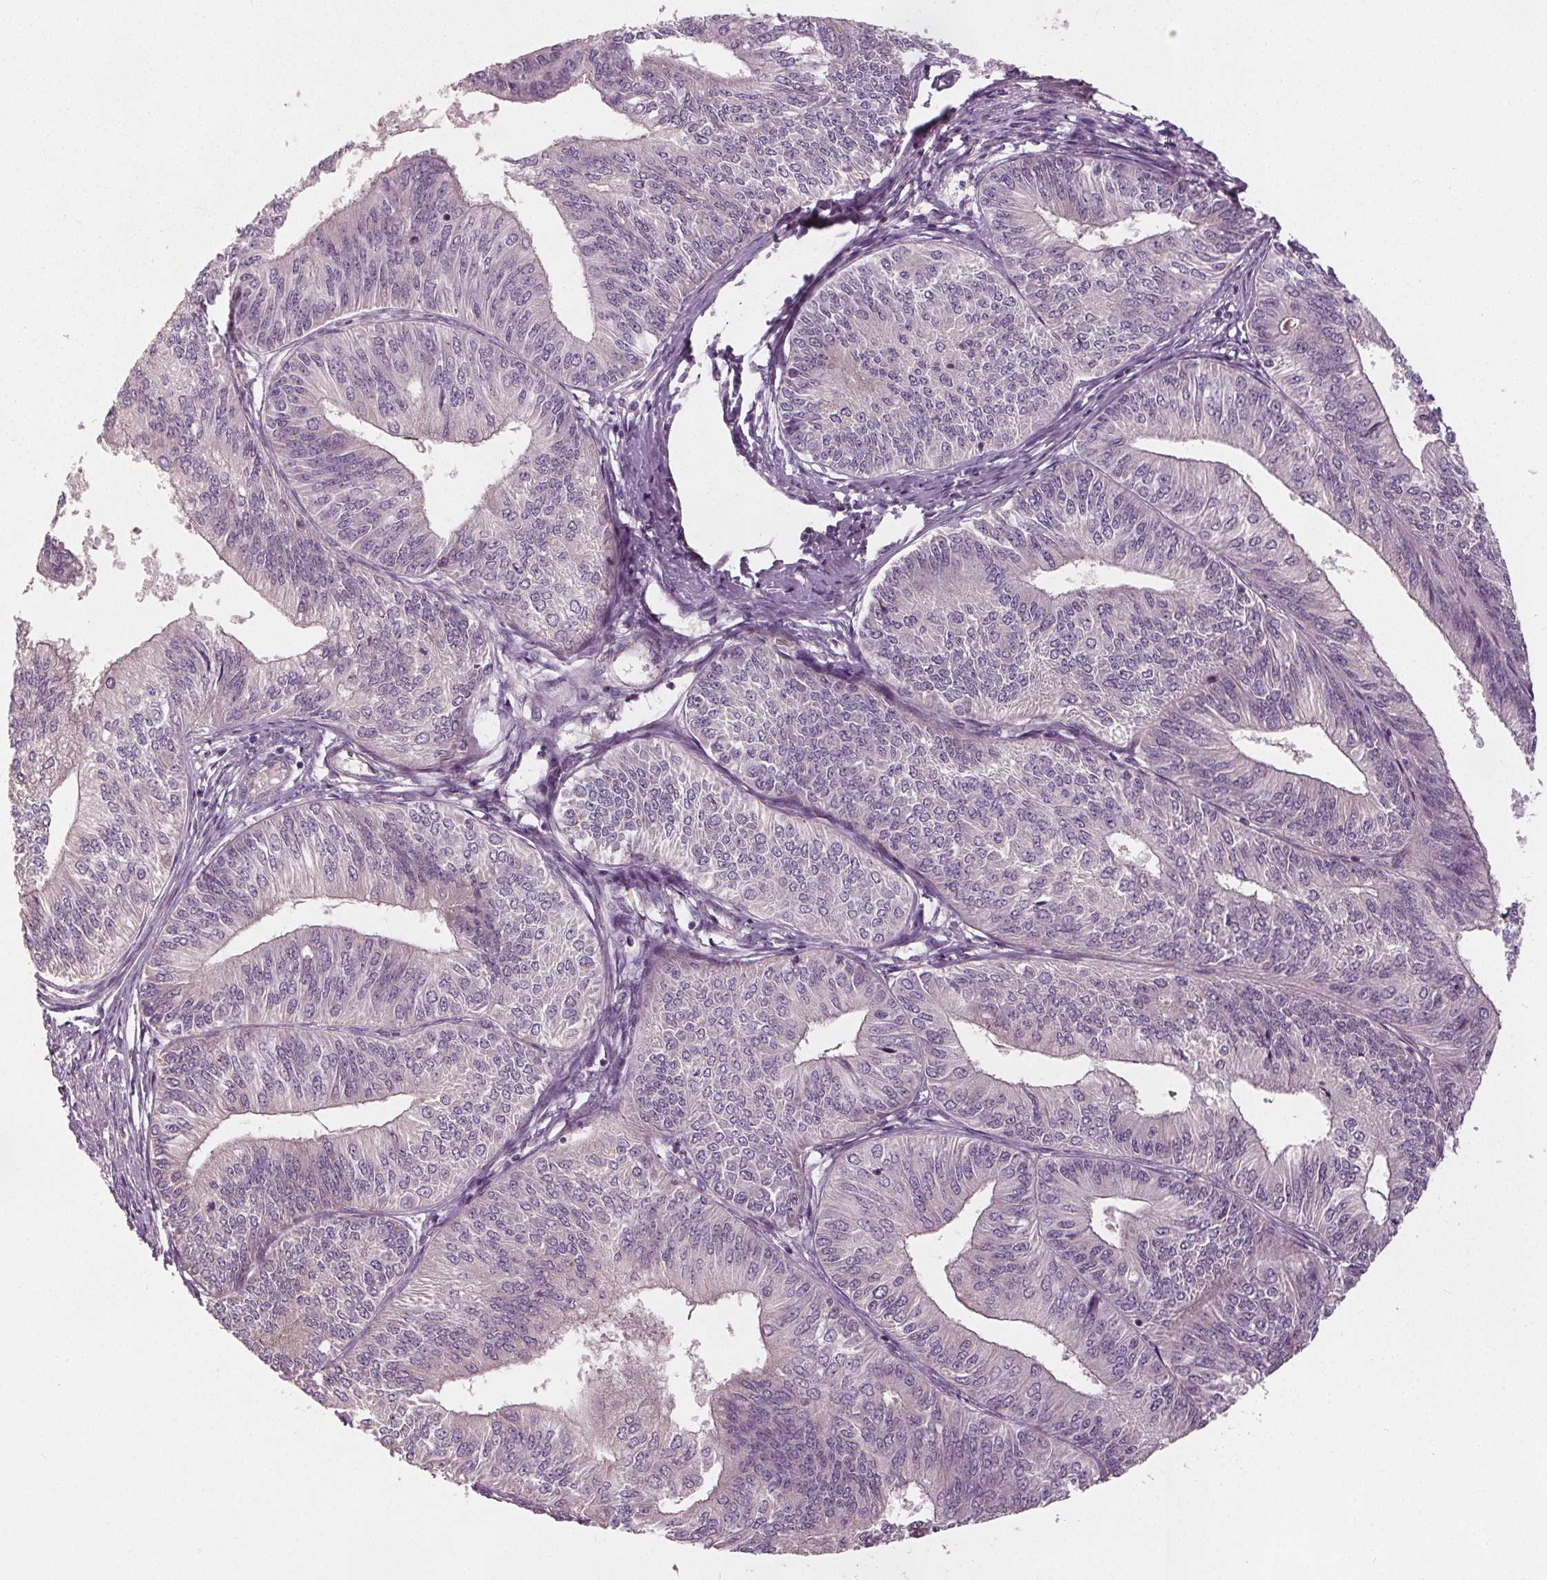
{"staining": {"intensity": "negative", "quantity": "none", "location": "none"}, "tissue": "endometrial cancer", "cell_type": "Tumor cells", "image_type": "cancer", "snomed": [{"axis": "morphology", "description": "Adenocarcinoma, NOS"}, {"axis": "topography", "description": "Endometrium"}], "caption": "Photomicrograph shows no protein expression in tumor cells of adenocarcinoma (endometrial) tissue. (Immunohistochemistry (ihc), brightfield microscopy, high magnification).", "gene": "PDGFD", "patient": {"sex": "female", "age": 58}}